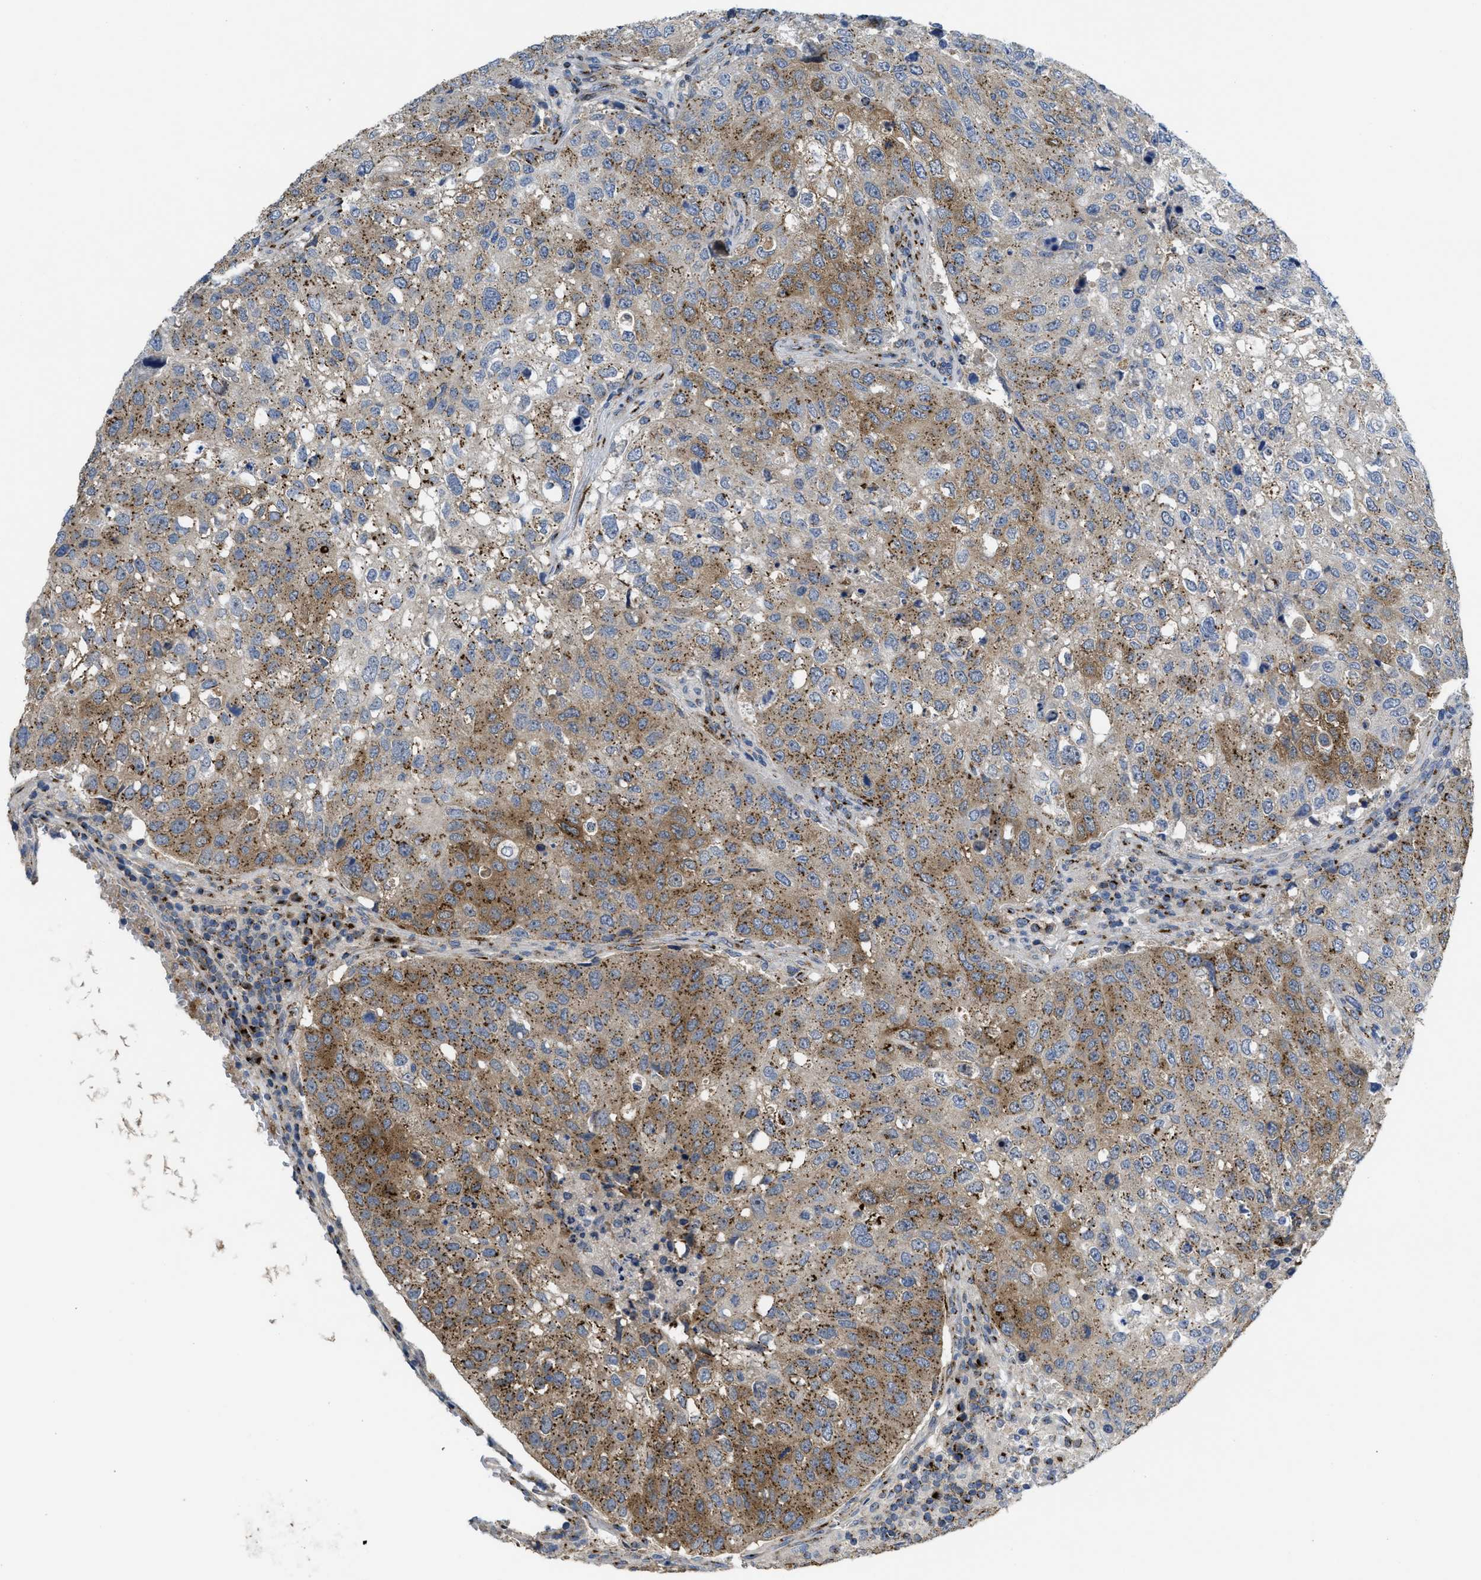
{"staining": {"intensity": "moderate", "quantity": "25%-75%", "location": "cytoplasmic/membranous"}, "tissue": "urothelial cancer", "cell_type": "Tumor cells", "image_type": "cancer", "snomed": [{"axis": "morphology", "description": "Urothelial carcinoma, High grade"}, {"axis": "topography", "description": "Lymph node"}, {"axis": "topography", "description": "Urinary bladder"}], "caption": "Protein expression analysis of human urothelial cancer reveals moderate cytoplasmic/membranous expression in about 25%-75% of tumor cells.", "gene": "ZNF70", "patient": {"sex": "male", "age": 51}}